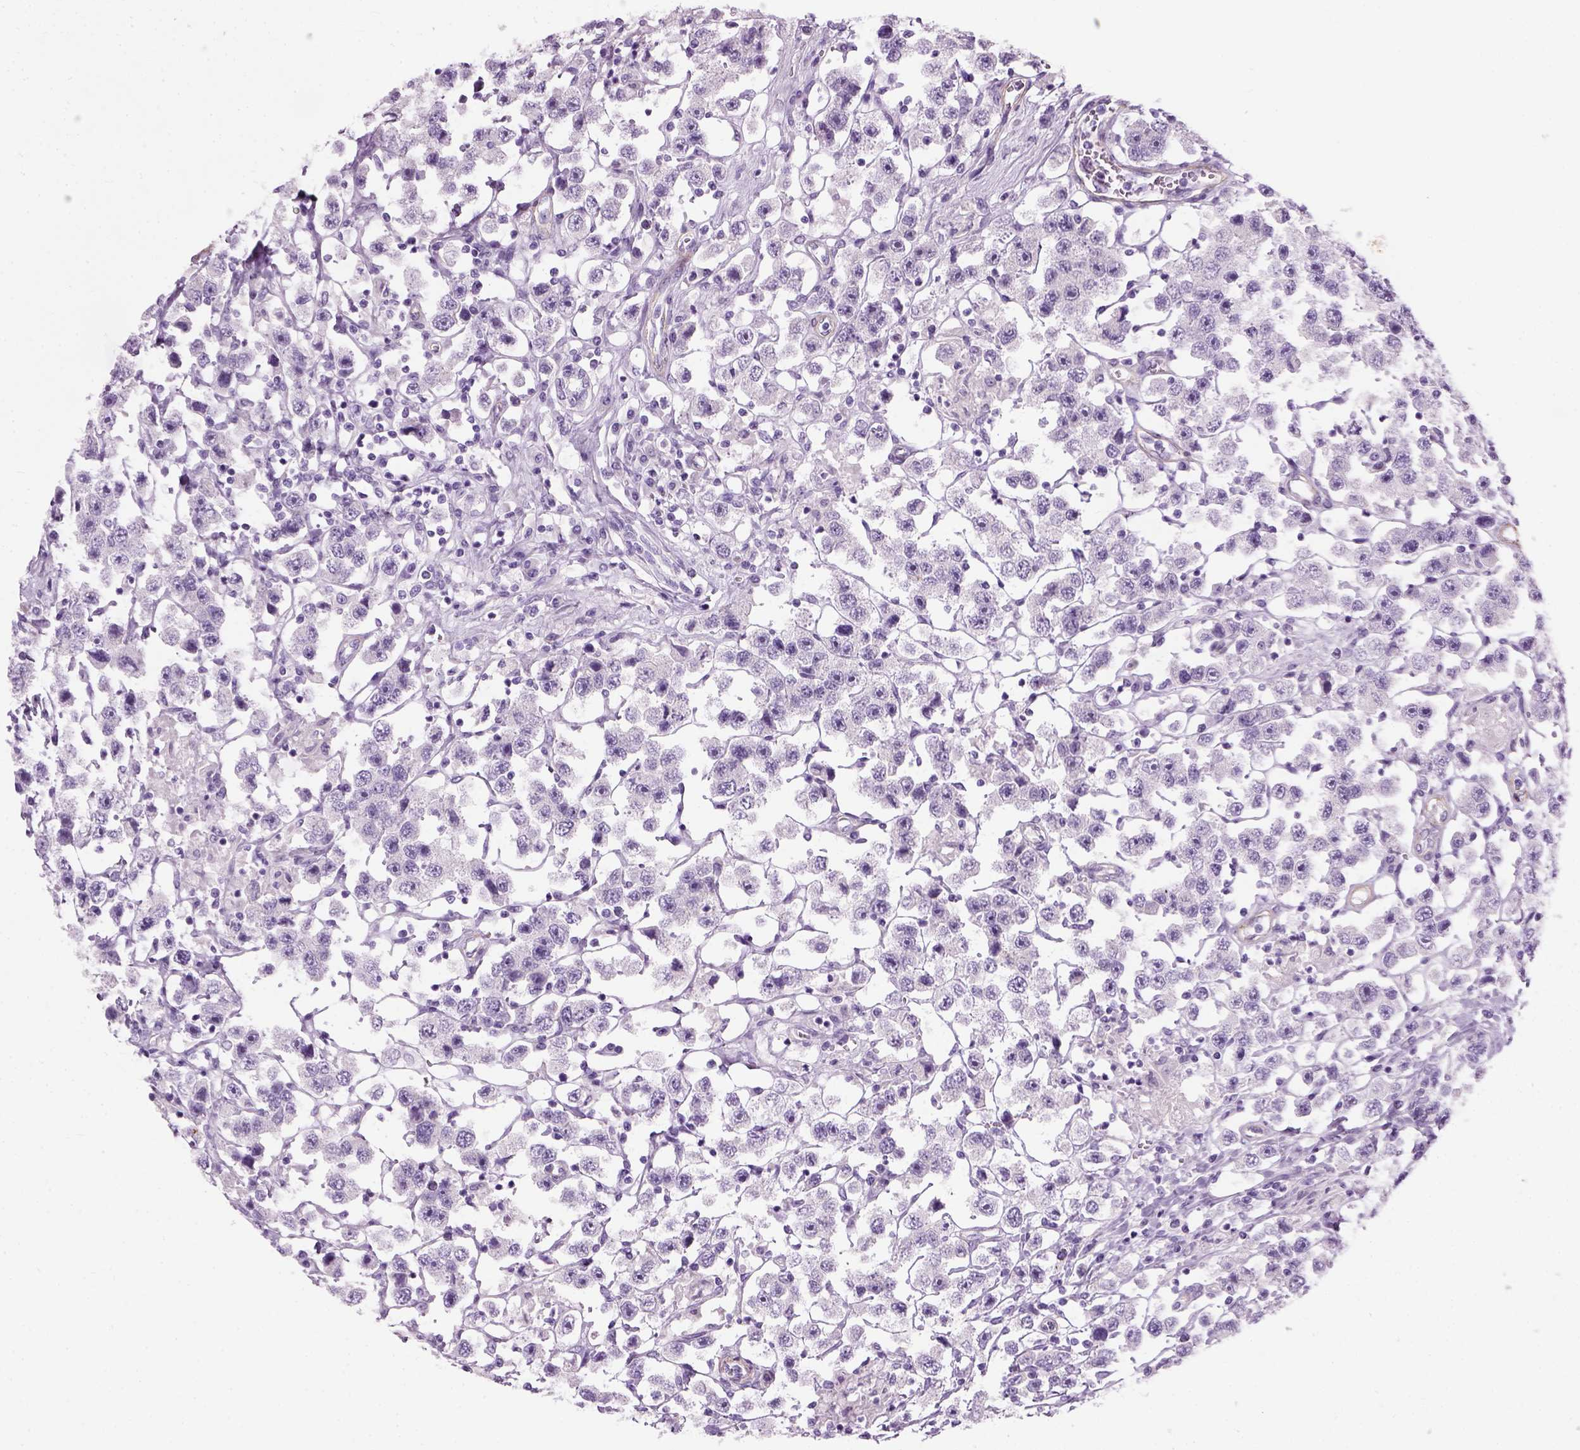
{"staining": {"intensity": "negative", "quantity": "none", "location": "none"}, "tissue": "testis cancer", "cell_type": "Tumor cells", "image_type": "cancer", "snomed": [{"axis": "morphology", "description": "Seminoma, NOS"}, {"axis": "topography", "description": "Testis"}], "caption": "Immunohistochemistry photomicrograph of neoplastic tissue: human testis cancer stained with DAB (3,3'-diaminobenzidine) exhibits no significant protein positivity in tumor cells.", "gene": "FAM161A", "patient": {"sex": "male", "age": 45}}